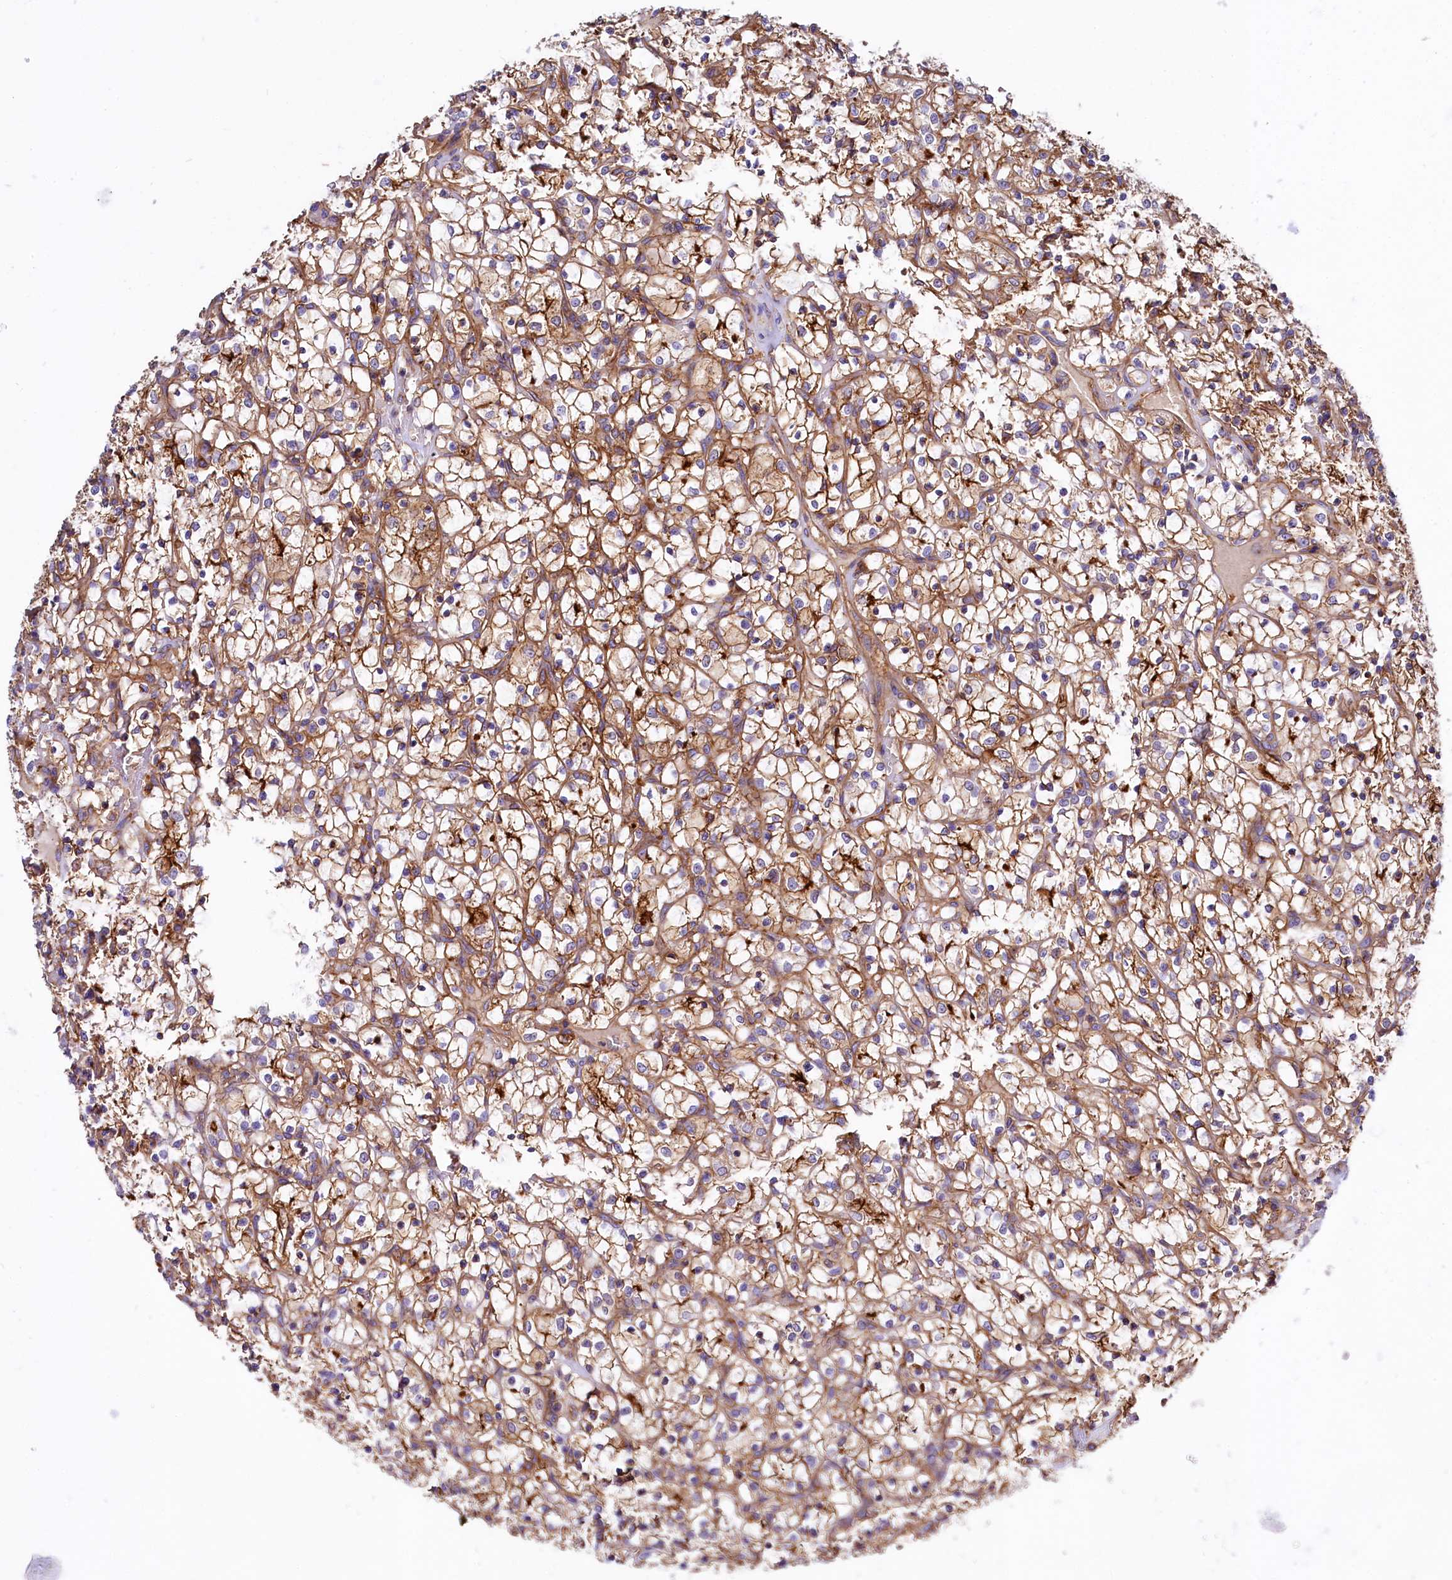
{"staining": {"intensity": "moderate", "quantity": ">75%", "location": "cytoplasmic/membranous"}, "tissue": "renal cancer", "cell_type": "Tumor cells", "image_type": "cancer", "snomed": [{"axis": "morphology", "description": "Adenocarcinoma, NOS"}, {"axis": "topography", "description": "Kidney"}], "caption": "An image of human renal cancer stained for a protein displays moderate cytoplasmic/membranous brown staining in tumor cells. The protein is stained brown, and the nuclei are stained in blue (DAB (3,3'-diaminobenzidine) IHC with brightfield microscopy, high magnification).", "gene": "ANO6", "patient": {"sex": "female", "age": 69}}